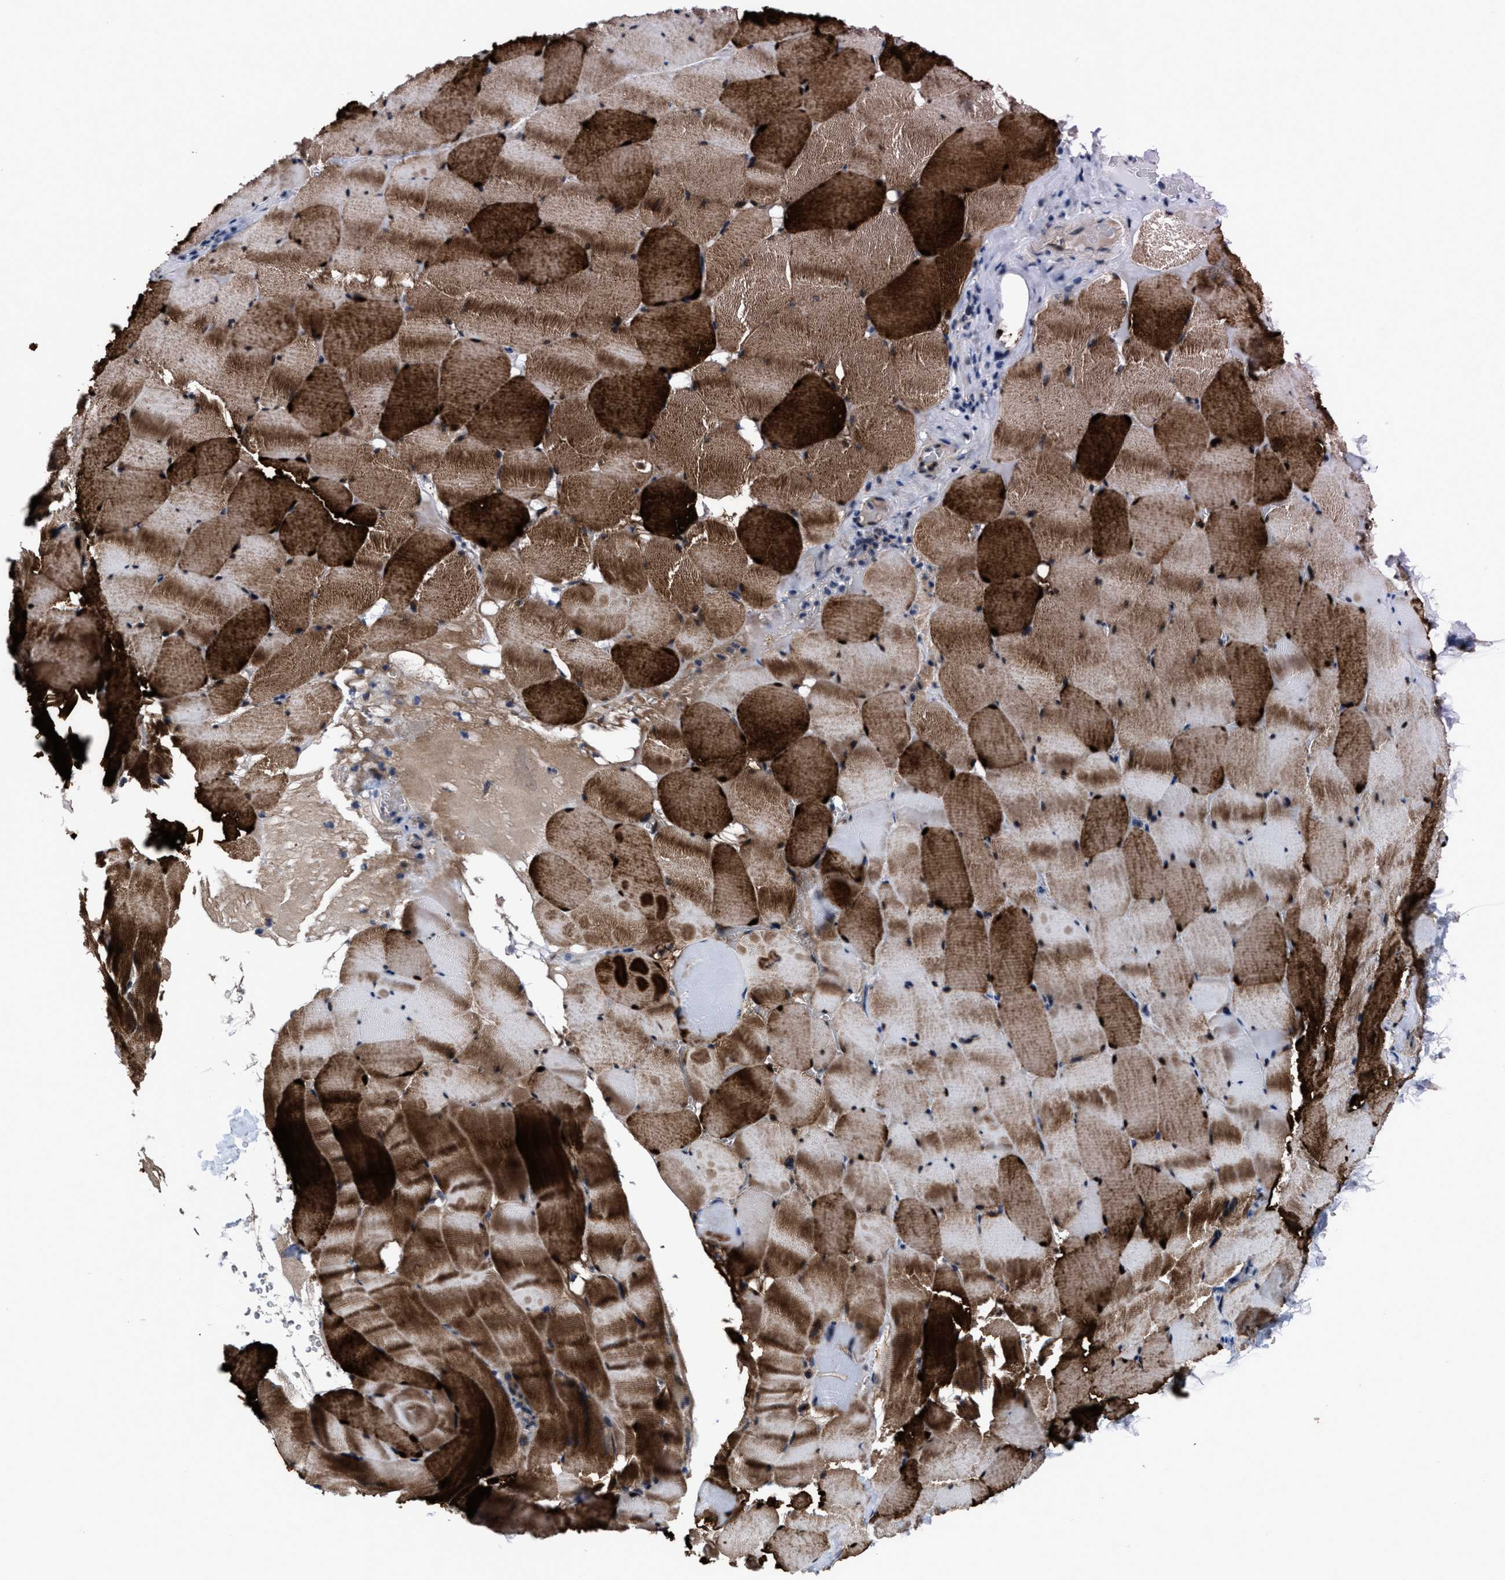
{"staining": {"intensity": "strong", "quantity": ">75%", "location": "cytoplasmic/membranous"}, "tissue": "skeletal muscle", "cell_type": "Myocytes", "image_type": "normal", "snomed": [{"axis": "morphology", "description": "Normal tissue, NOS"}, {"axis": "topography", "description": "Skeletal muscle"}], "caption": "Myocytes show high levels of strong cytoplasmic/membranous staining in approximately >75% of cells in unremarkable skeletal muscle.", "gene": "HAUS6", "patient": {"sex": "male", "age": 62}}